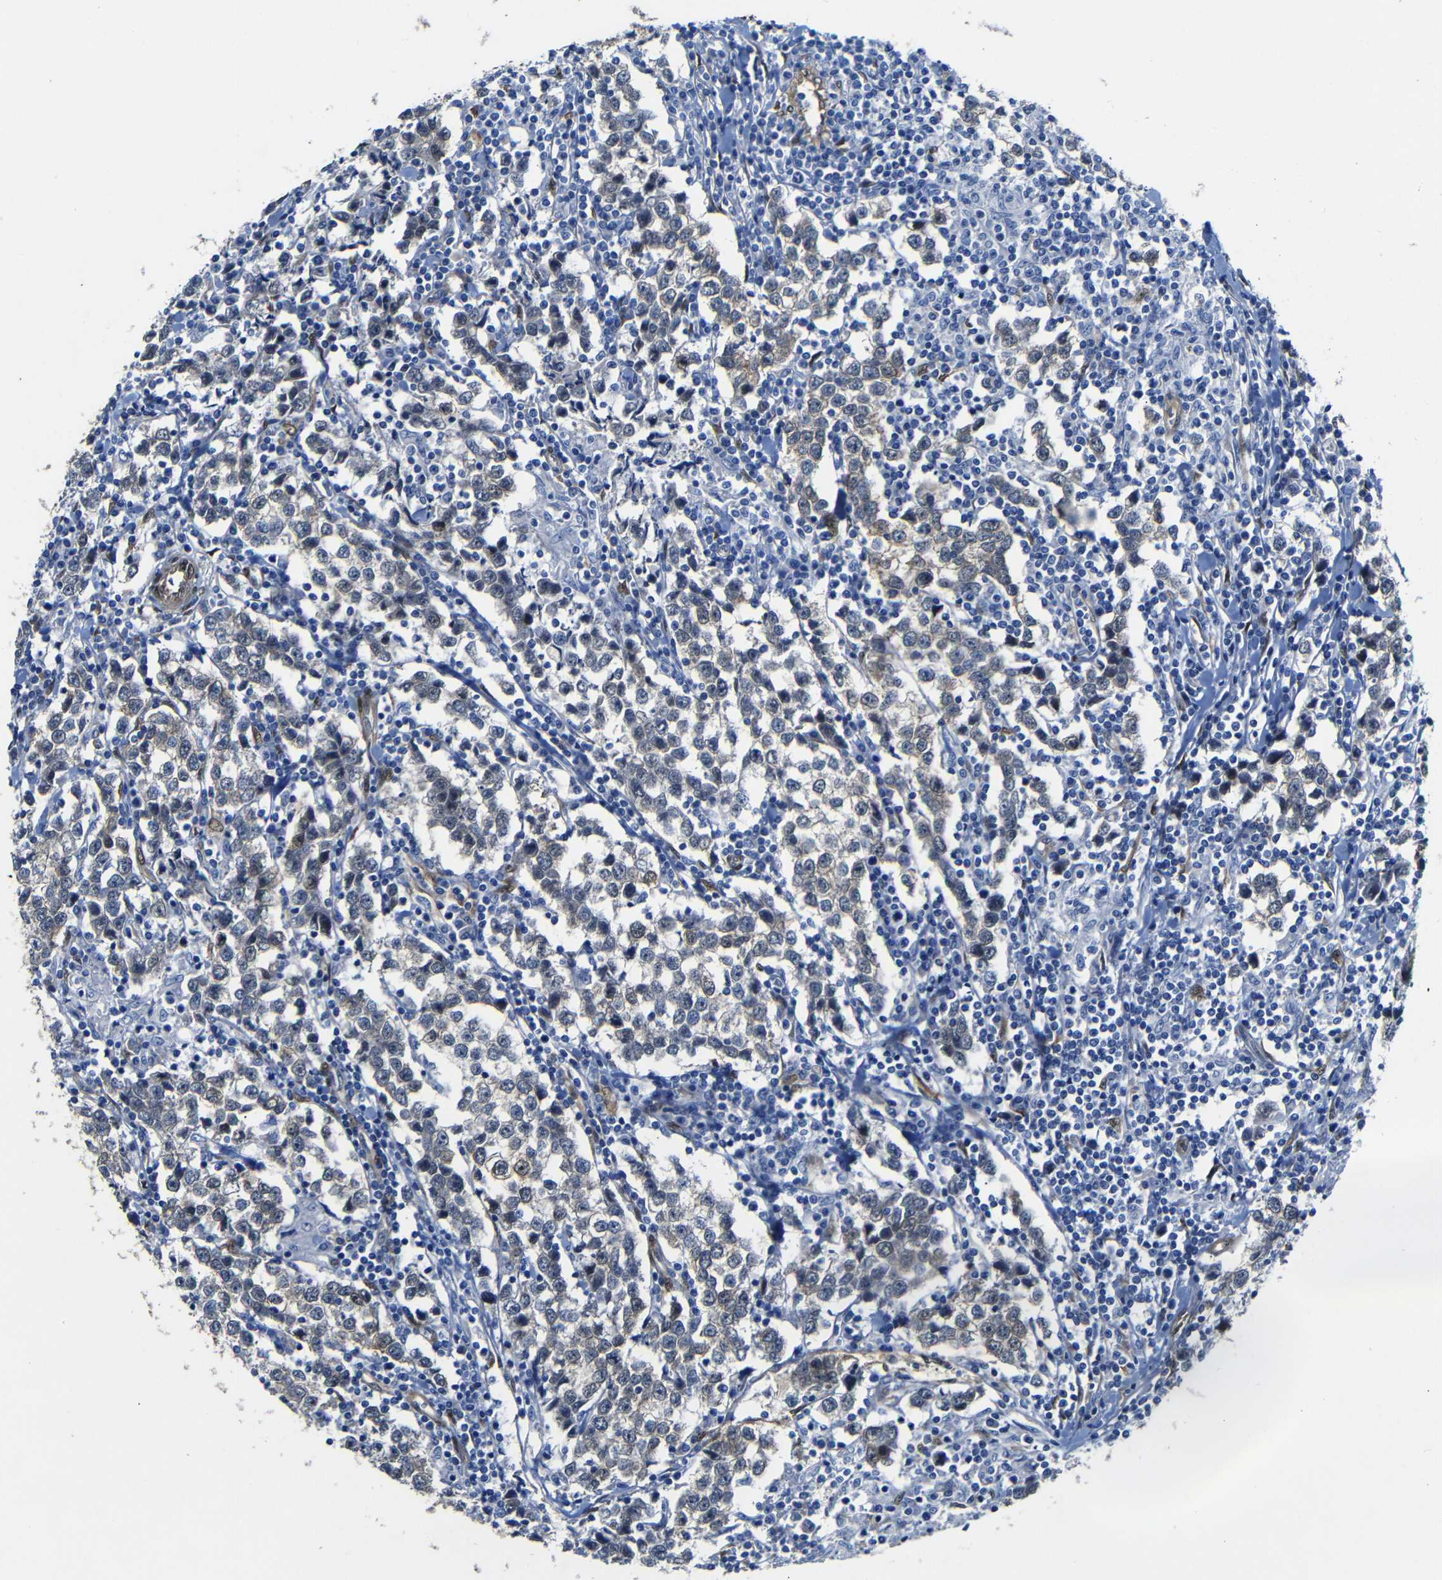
{"staining": {"intensity": "weak", "quantity": "<25%", "location": "cytoplasmic/membranous"}, "tissue": "testis cancer", "cell_type": "Tumor cells", "image_type": "cancer", "snomed": [{"axis": "morphology", "description": "Seminoma, NOS"}, {"axis": "morphology", "description": "Carcinoma, Embryonal, NOS"}, {"axis": "topography", "description": "Testis"}], "caption": "The photomicrograph reveals no significant staining in tumor cells of testis embryonal carcinoma.", "gene": "YAP1", "patient": {"sex": "male", "age": 36}}